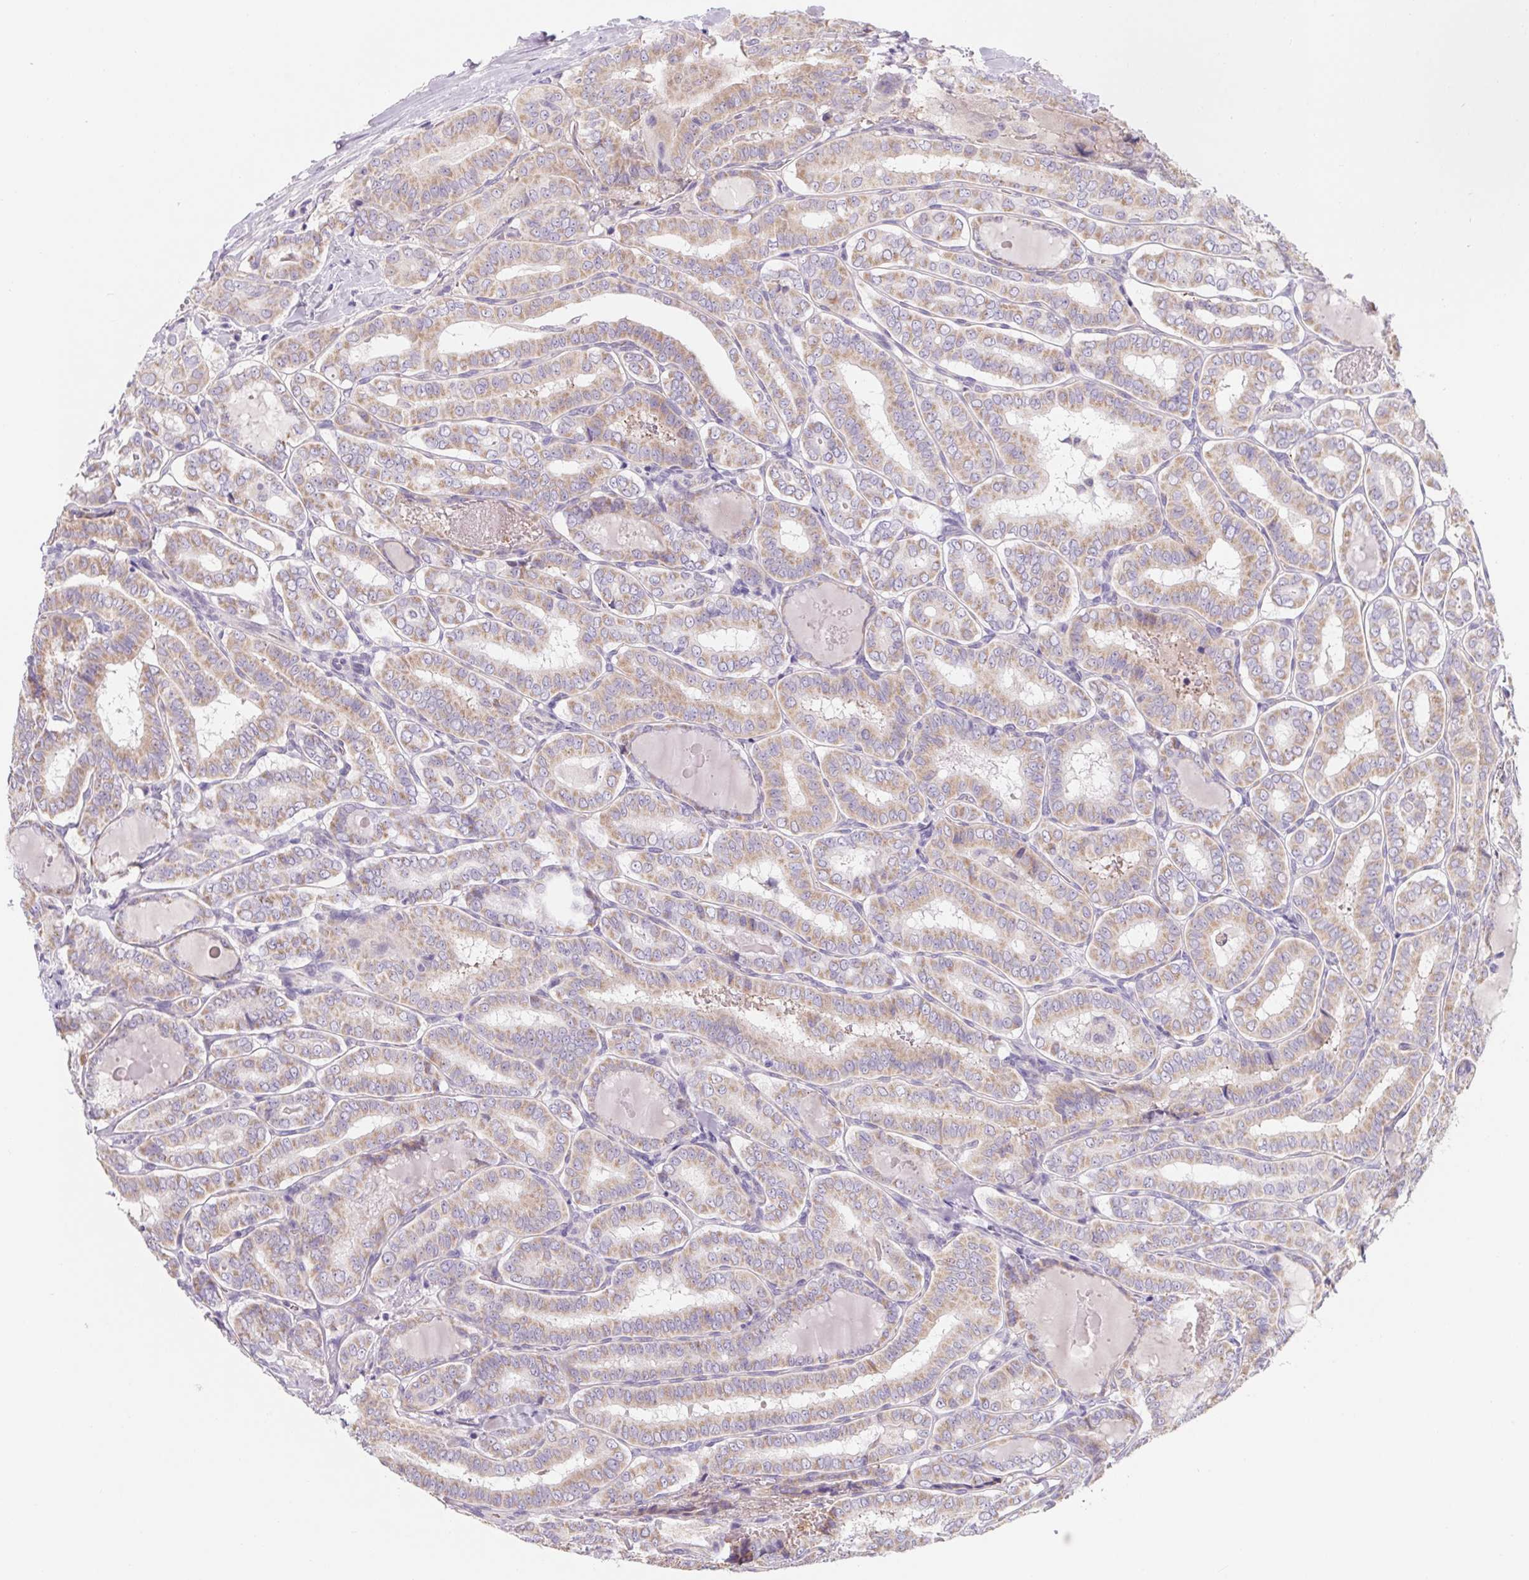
{"staining": {"intensity": "weak", "quantity": ">75%", "location": "cytoplasmic/membranous"}, "tissue": "thyroid cancer", "cell_type": "Tumor cells", "image_type": "cancer", "snomed": [{"axis": "morphology", "description": "Papillary adenocarcinoma, NOS"}, {"axis": "morphology", "description": "Papillary adenoma metastatic"}, {"axis": "topography", "description": "Thyroid gland"}], "caption": "Immunohistochemistry (DAB (3,3'-diaminobenzidine)) staining of human thyroid cancer displays weak cytoplasmic/membranous protein staining in approximately >75% of tumor cells.", "gene": "LPA", "patient": {"sex": "female", "age": 50}}